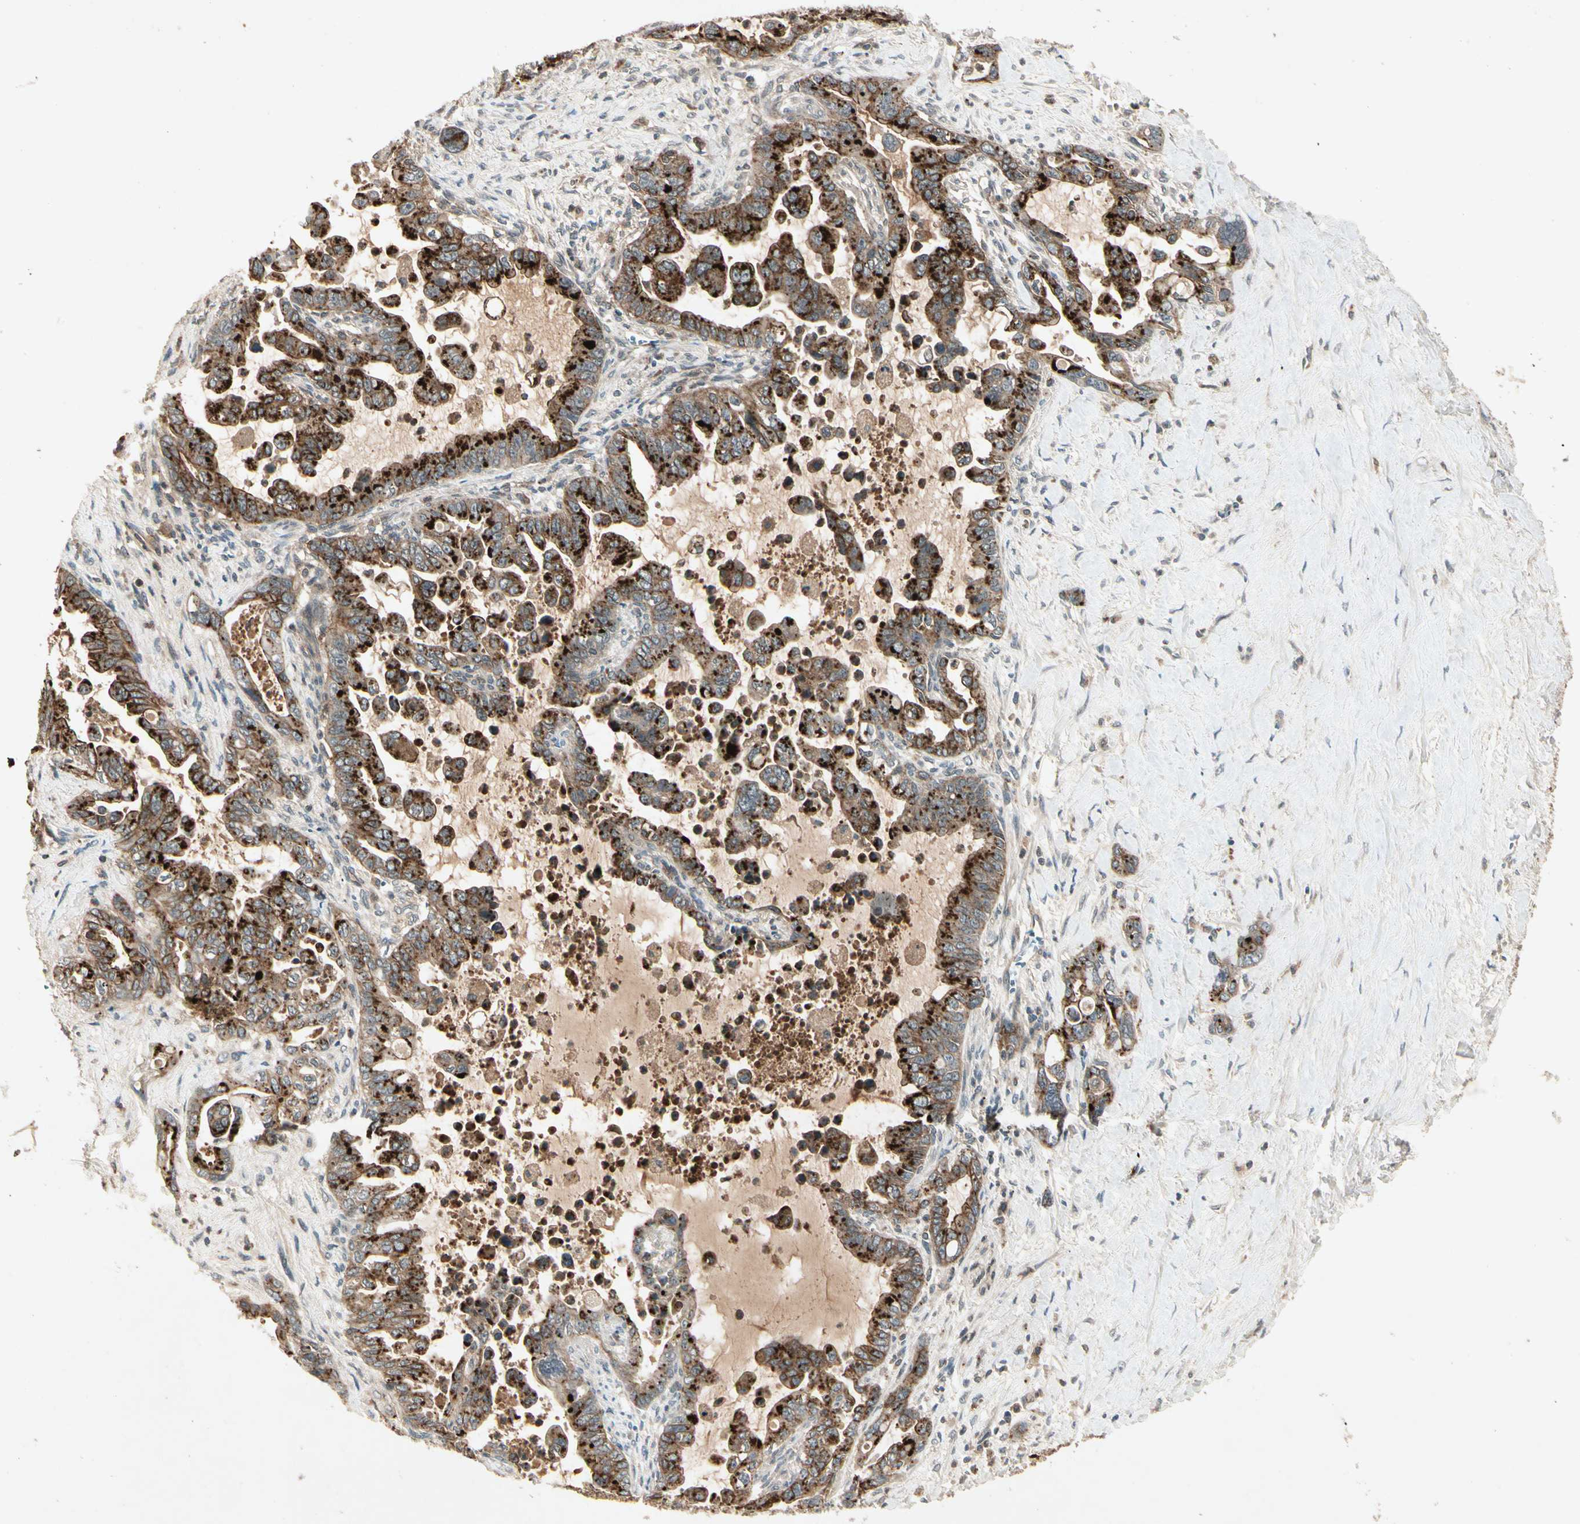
{"staining": {"intensity": "strong", "quantity": ">75%", "location": "cytoplasmic/membranous"}, "tissue": "pancreatic cancer", "cell_type": "Tumor cells", "image_type": "cancer", "snomed": [{"axis": "morphology", "description": "Adenocarcinoma, NOS"}, {"axis": "topography", "description": "Pancreas"}], "caption": "Immunohistochemical staining of adenocarcinoma (pancreatic) reveals high levels of strong cytoplasmic/membranous protein positivity in approximately >75% of tumor cells. (DAB (3,3'-diaminobenzidine) = brown stain, brightfield microscopy at high magnification).", "gene": "FLOT1", "patient": {"sex": "male", "age": 70}}